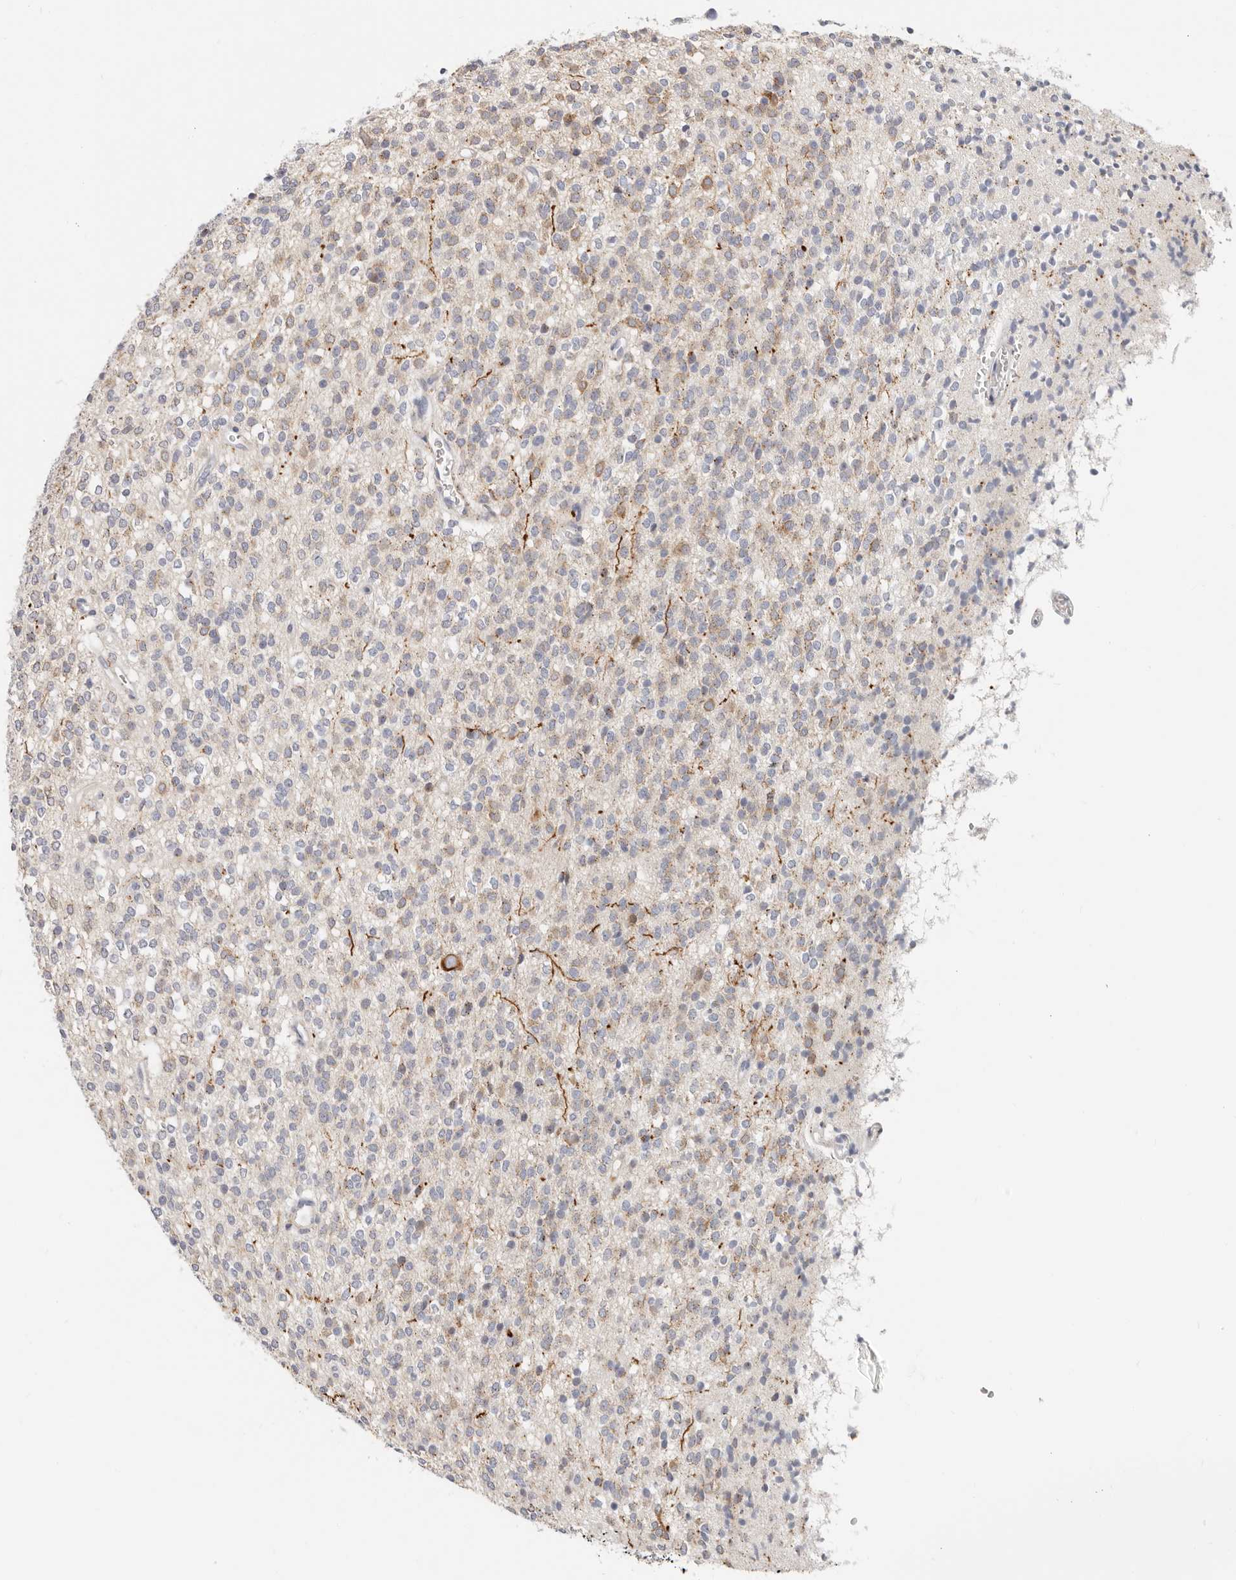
{"staining": {"intensity": "weak", "quantity": "<25%", "location": "cytoplasmic/membranous"}, "tissue": "glioma", "cell_type": "Tumor cells", "image_type": "cancer", "snomed": [{"axis": "morphology", "description": "Glioma, malignant, High grade"}, {"axis": "topography", "description": "Brain"}], "caption": "DAB immunohistochemical staining of human glioma exhibits no significant expression in tumor cells.", "gene": "ZRANB1", "patient": {"sex": "male", "age": 34}}